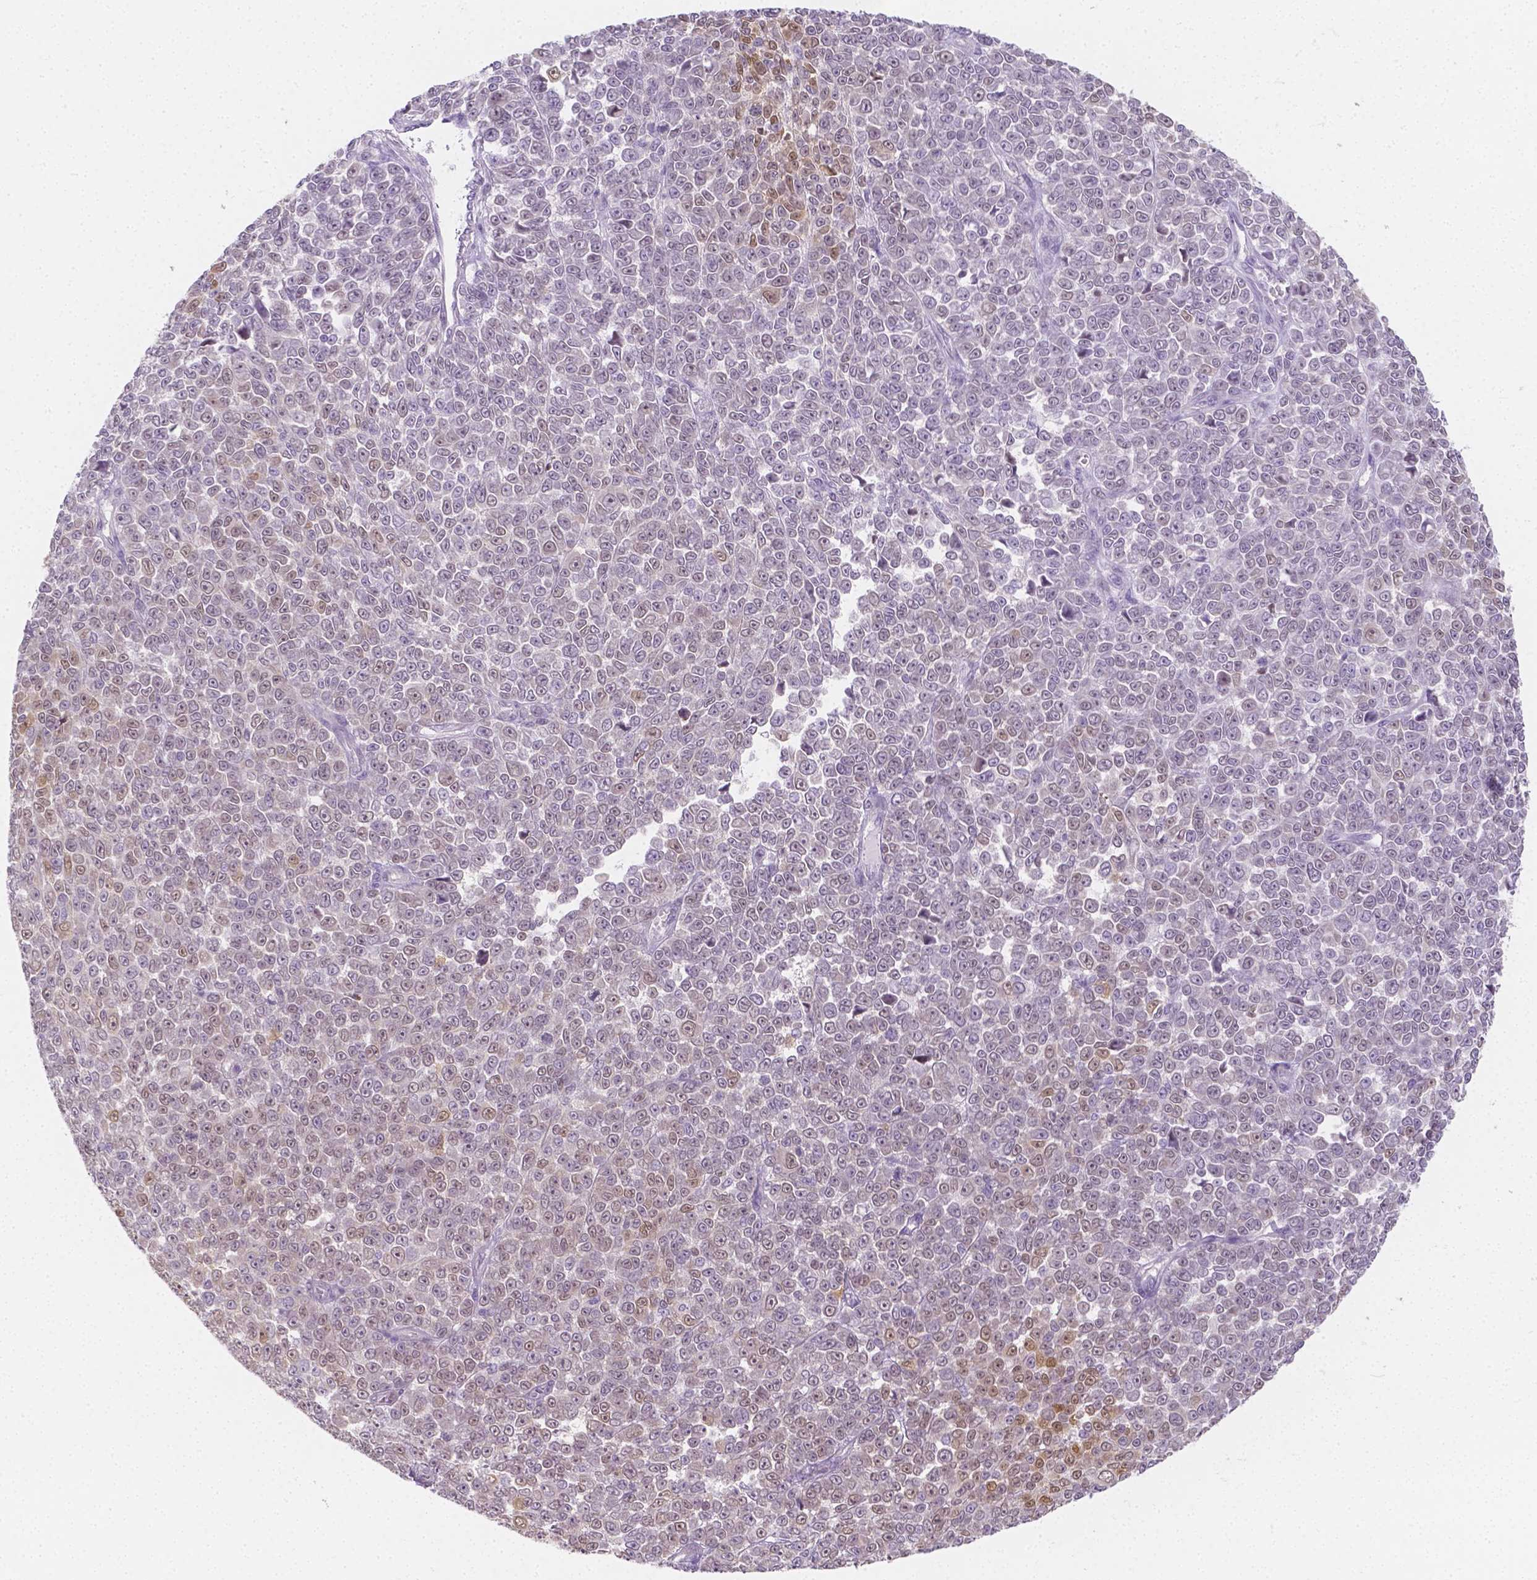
{"staining": {"intensity": "weak", "quantity": "<25%", "location": "nuclear"}, "tissue": "melanoma", "cell_type": "Tumor cells", "image_type": "cancer", "snomed": [{"axis": "morphology", "description": "Malignant melanoma, NOS"}, {"axis": "topography", "description": "Skin"}], "caption": "Immunohistochemistry of malignant melanoma shows no staining in tumor cells.", "gene": "SGTB", "patient": {"sex": "female", "age": 95}}